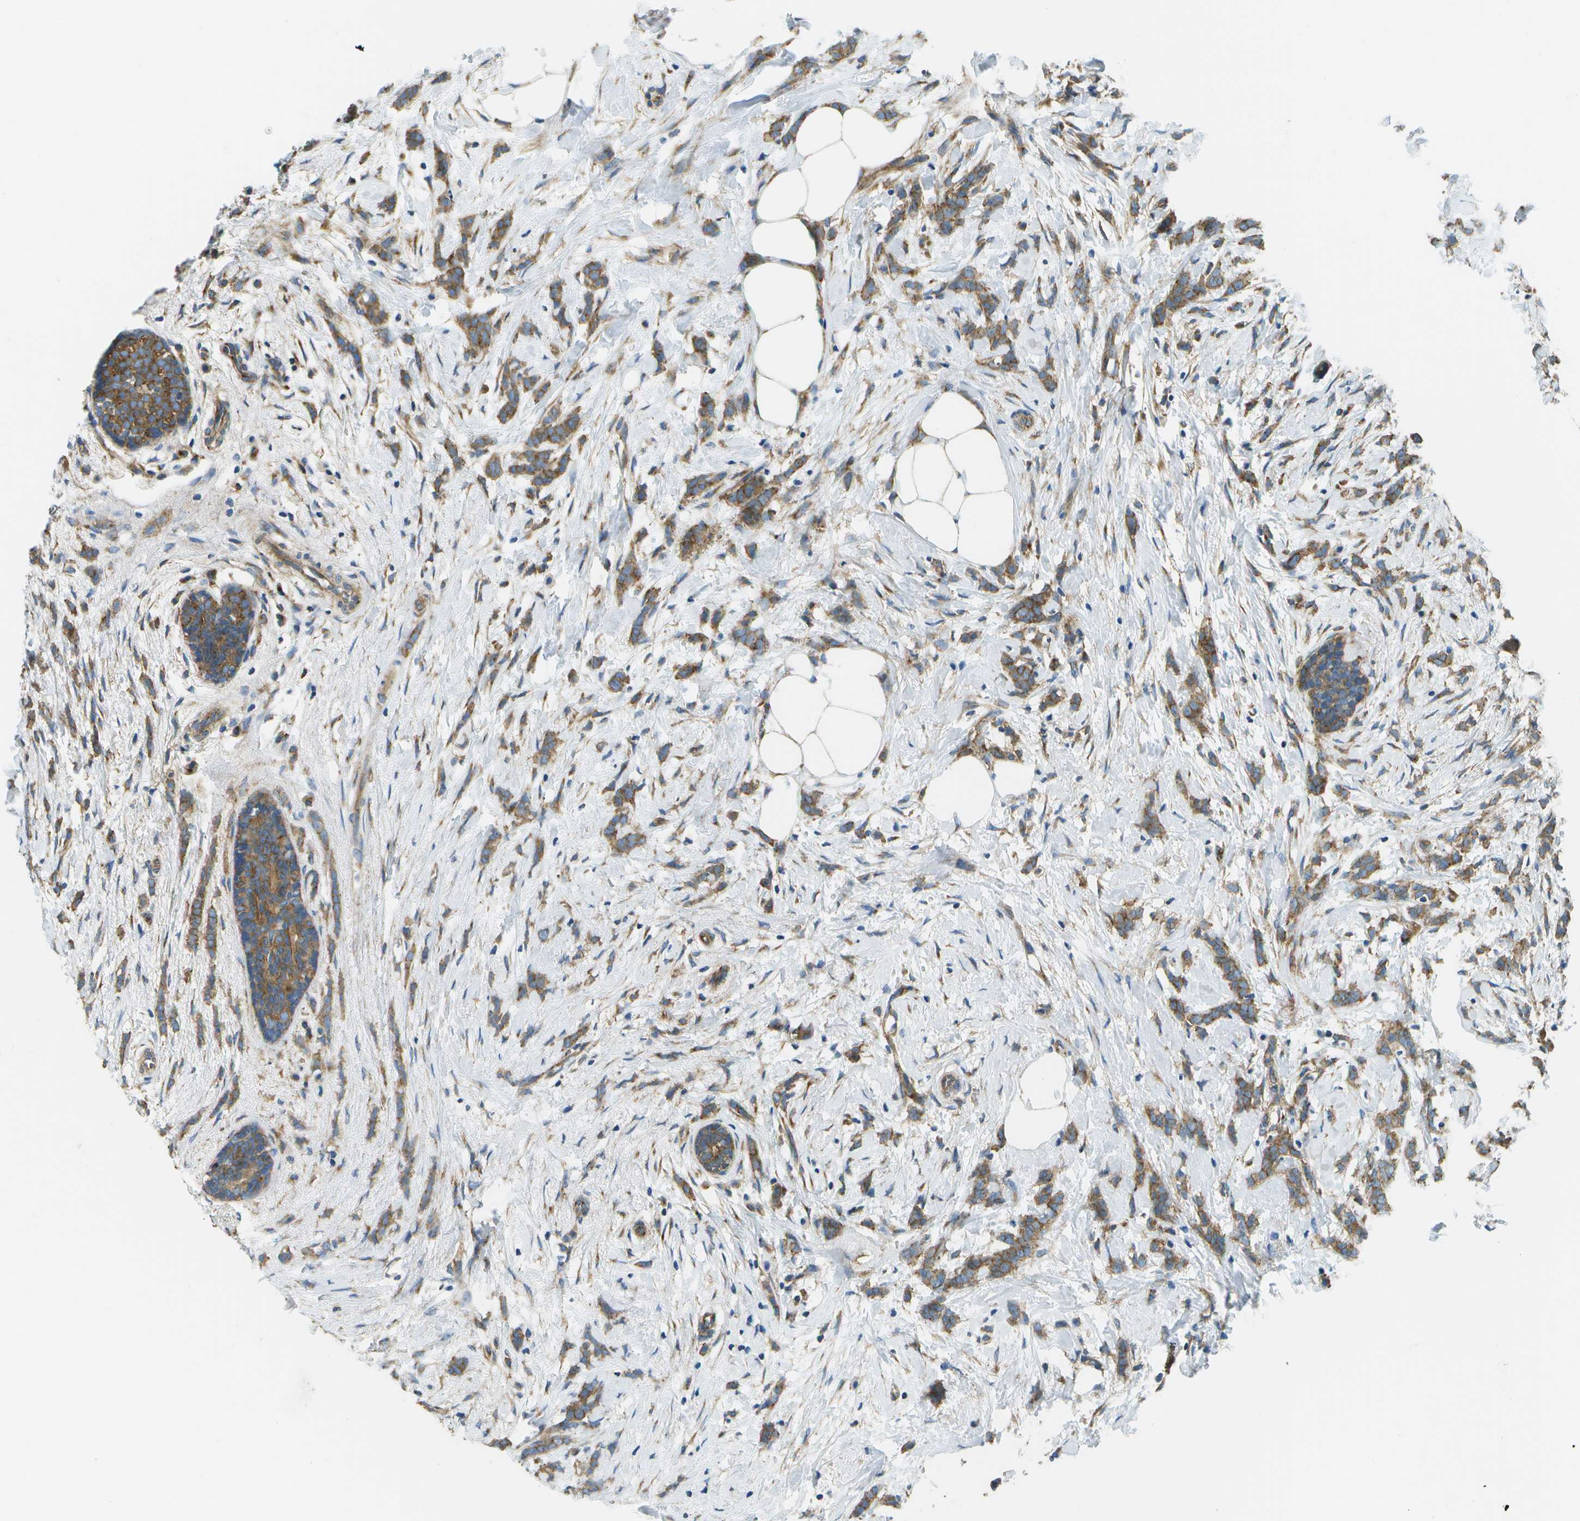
{"staining": {"intensity": "moderate", "quantity": ">75%", "location": "cytoplasmic/membranous"}, "tissue": "breast cancer", "cell_type": "Tumor cells", "image_type": "cancer", "snomed": [{"axis": "morphology", "description": "Lobular carcinoma, in situ"}, {"axis": "morphology", "description": "Lobular carcinoma"}, {"axis": "topography", "description": "Breast"}], "caption": "Tumor cells reveal moderate cytoplasmic/membranous positivity in about >75% of cells in breast cancer (lobular carcinoma in situ).", "gene": "CLTC", "patient": {"sex": "female", "age": 41}}